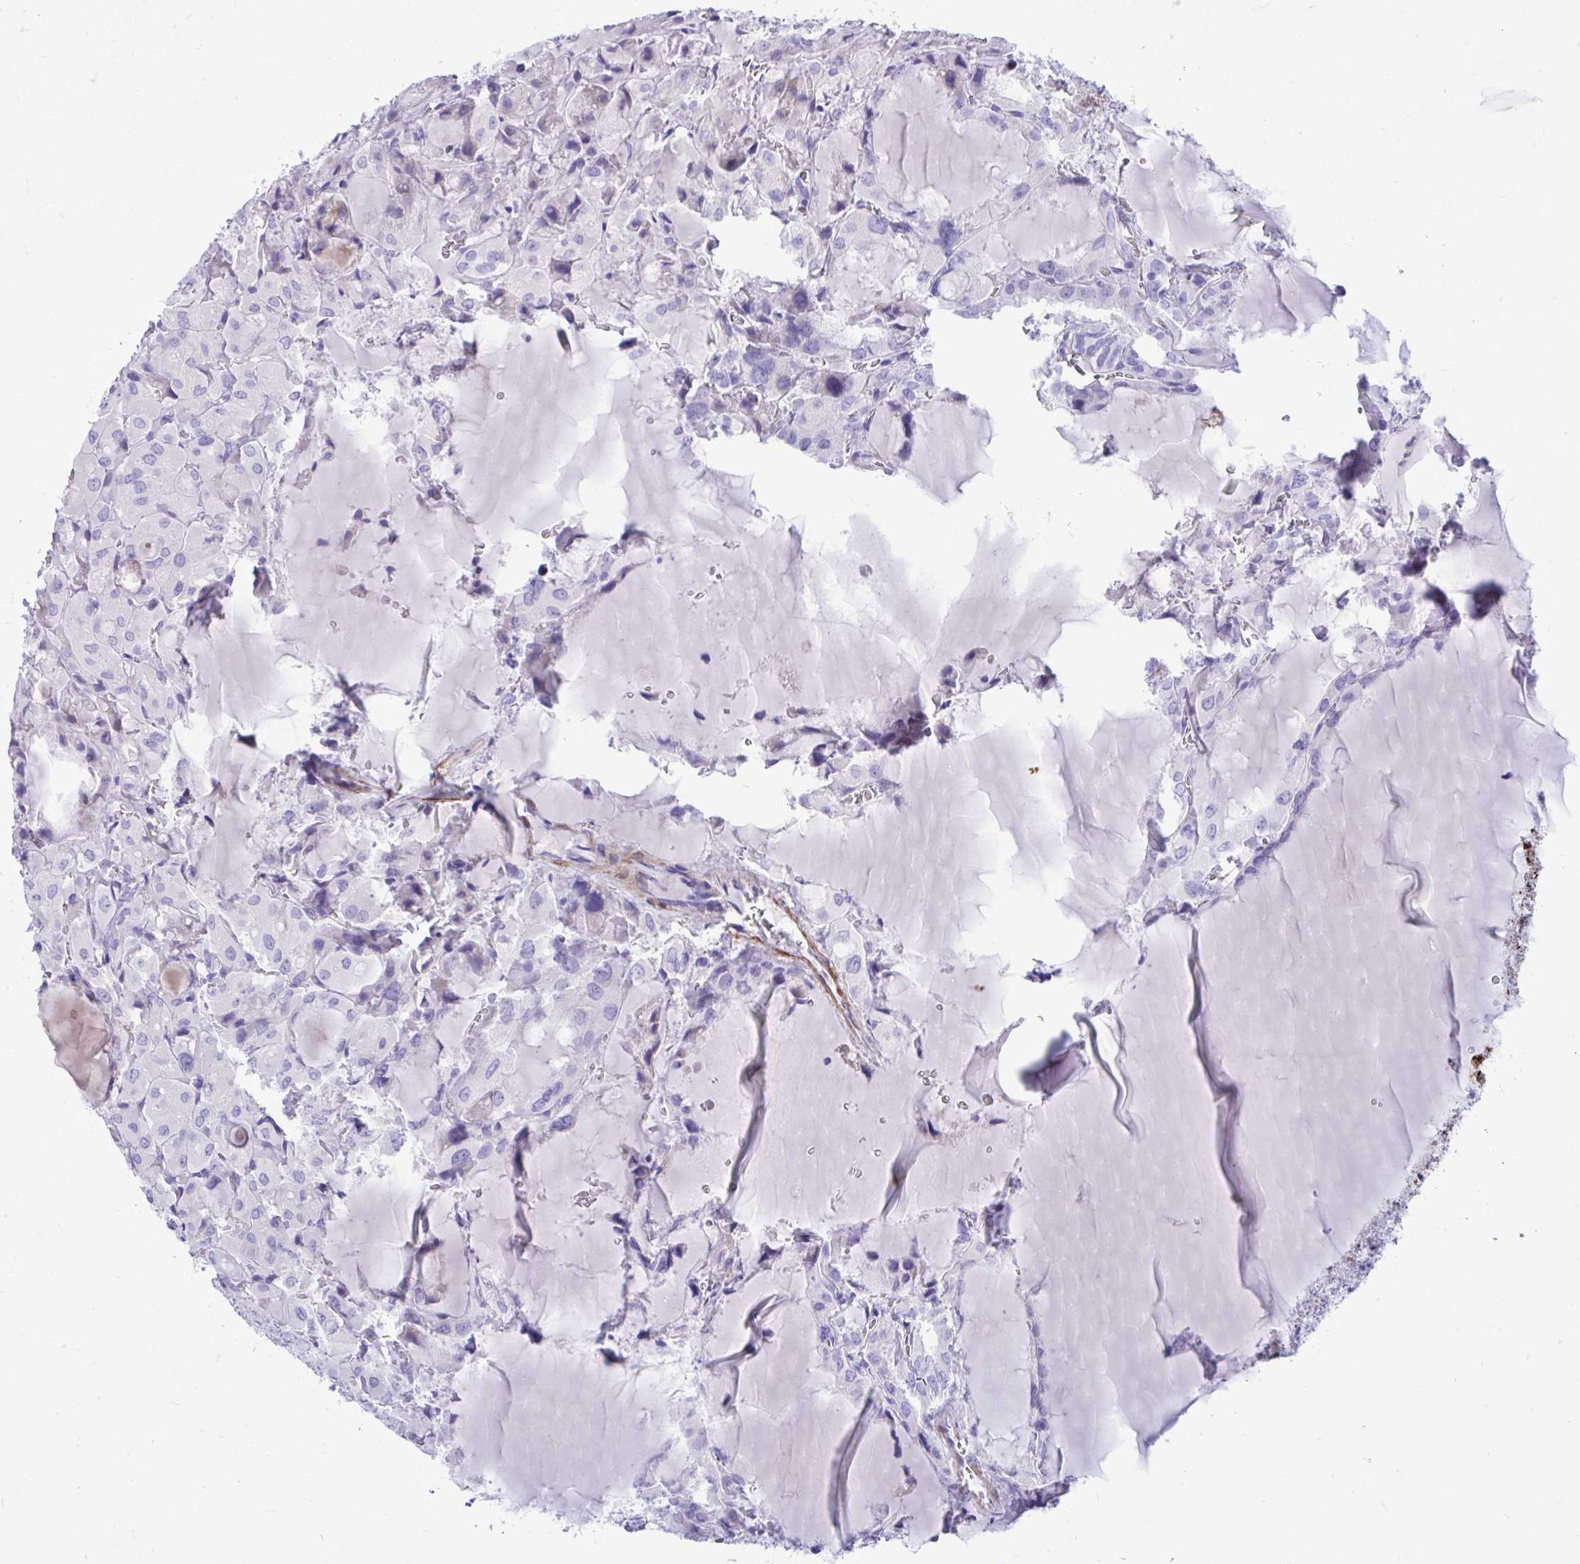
{"staining": {"intensity": "negative", "quantity": "none", "location": "none"}, "tissue": "thyroid cancer", "cell_type": "Tumor cells", "image_type": "cancer", "snomed": [{"axis": "morphology", "description": "Papillary adenocarcinoma, NOS"}, {"axis": "topography", "description": "Thyroid gland"}], "caption": "The image shows no staining of tumor cells in thyroid papillary adenocarcinoma.", "gene": "ANKDD1B", "patient": {"sex": "male", "age": 87}}